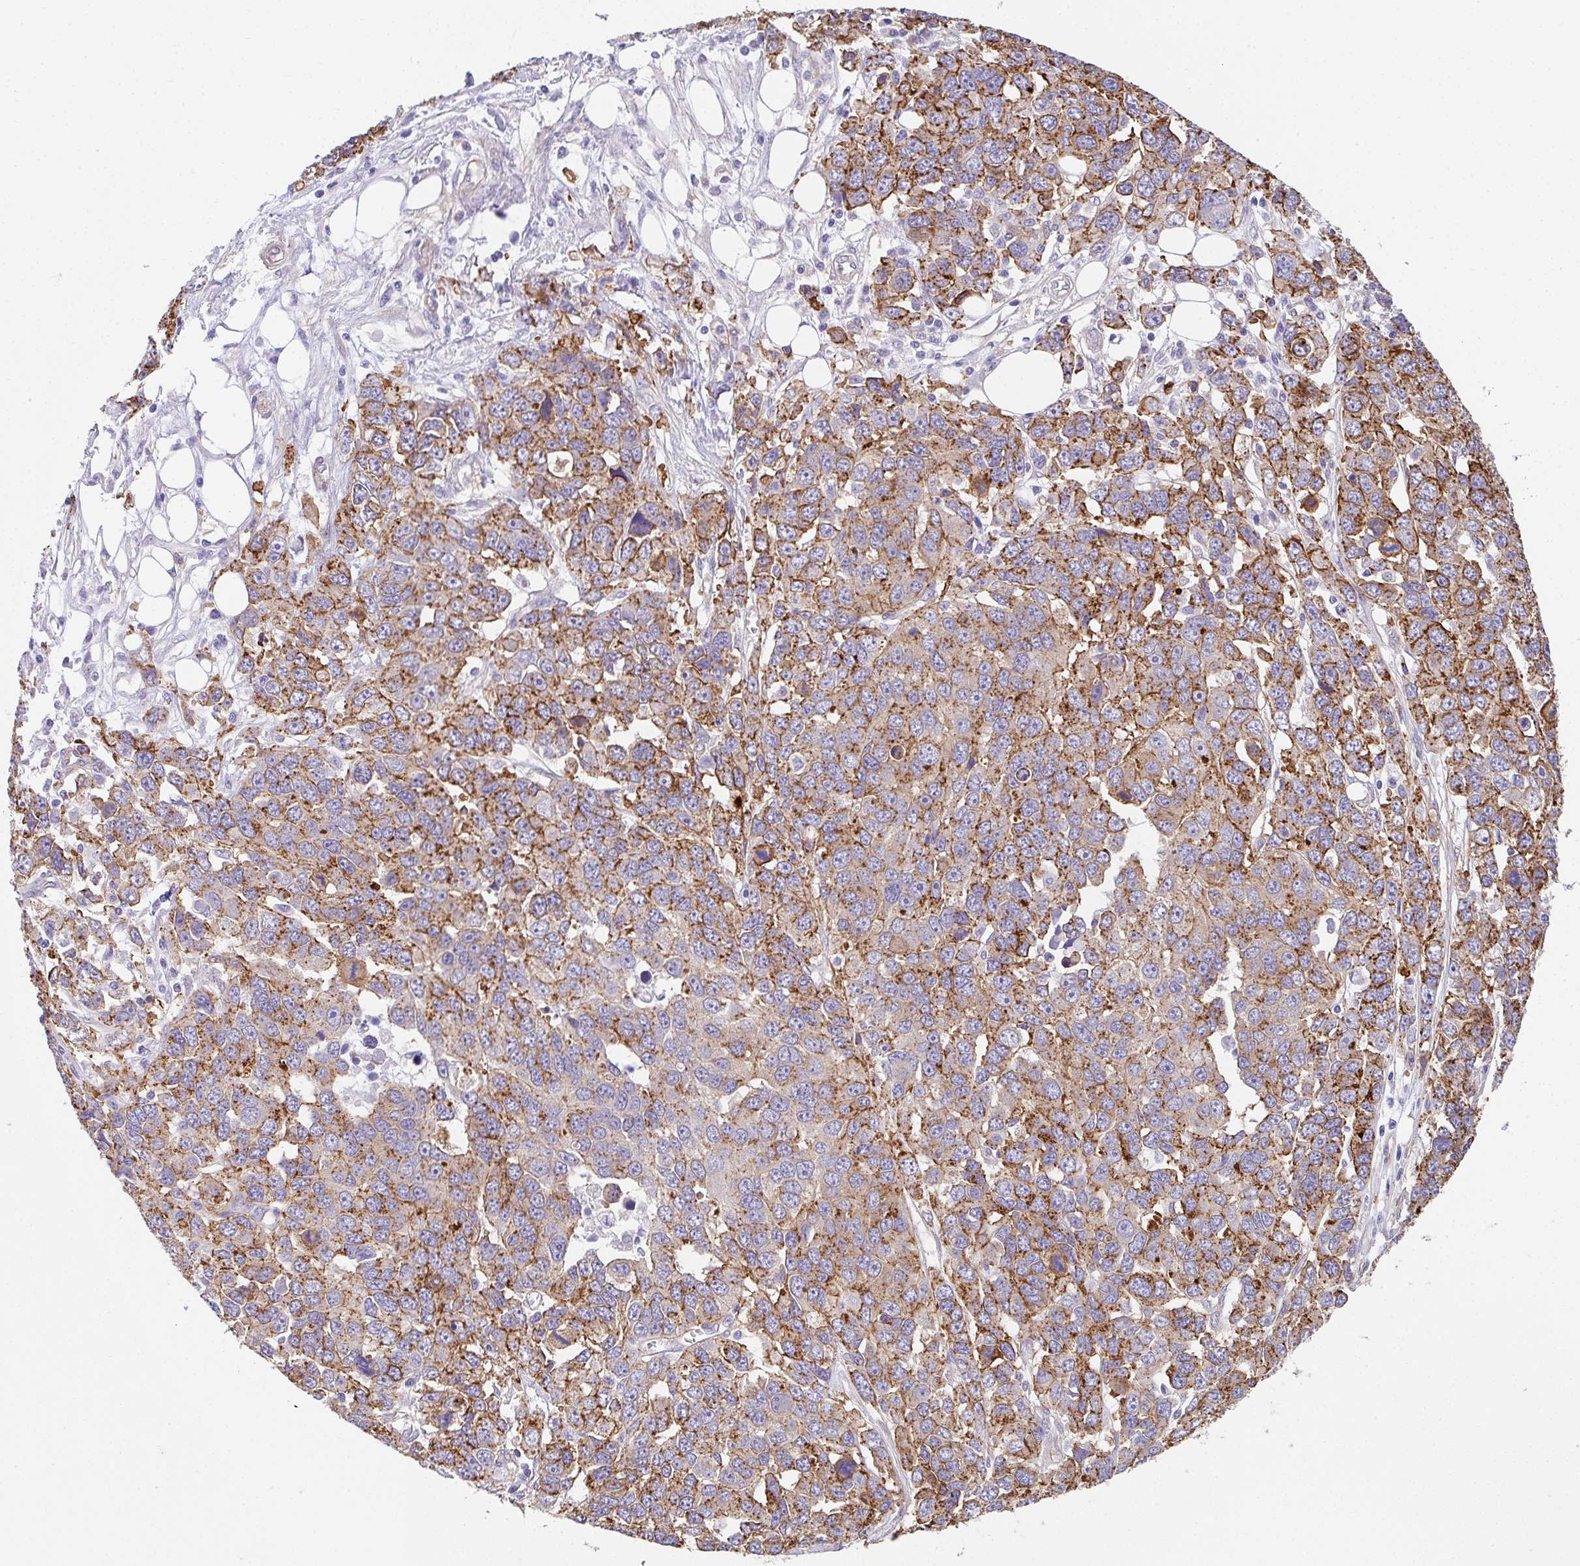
{"staining": {"intensity": "strong", "quantity": "25%-75%", "location": "cytoplasmic/membranous"}, "tissue": "ovarian cancer", "cell_type": "Tumor cells", "image_type": "cancer", "snomed": [{"axis": "morphology", "description": "Cystadenocarcinoma, serous, NOS"}, {"axis": "topography", "description": "Ovary"}], "caption": "Tumor cells exhibit strong cytoplasmic/membranous positivity in about 25%-75% of cells in ovarian cancer. The staining is performed using DAB brown chromogen to label protein expression. The nuclei are counter-stained blue using hematoxylin.", "gene": "DBN1", "patient": {"sex": "female", "age": 76}}